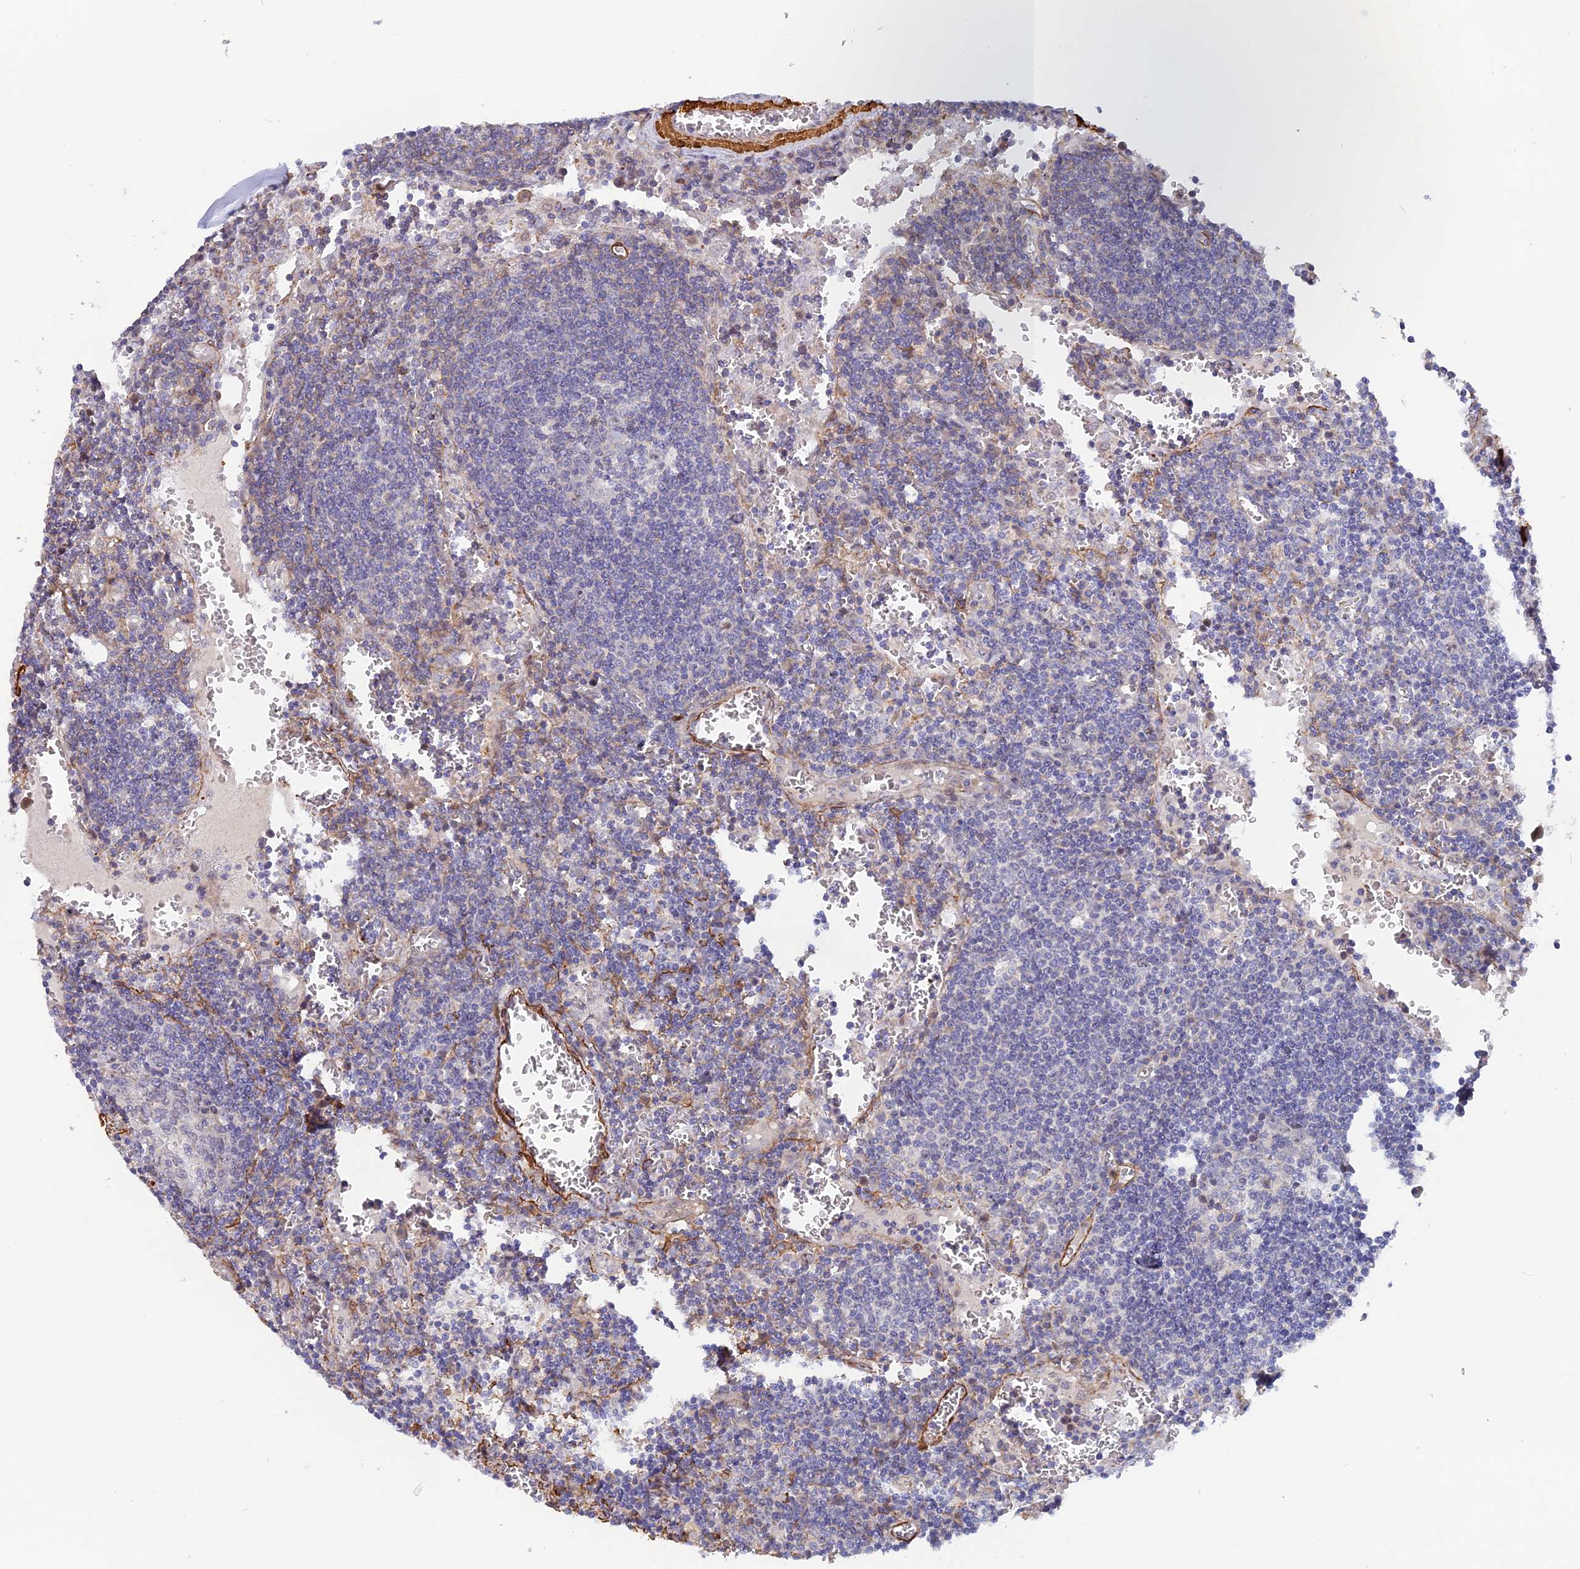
{"staining": {"intensity": "negative", "quantity": "none", "location": "none"}, "tissue": "lymph node", "cell_type": "Germinal center cells", "image_type": "normal", "snomed": [{"axis": "morphology", "description": "Normal tissue, NOS"}, {"axis": "topography", "description": "Lymph node"}], "caption": "This is a image of immunohistochemistry (IHC) staining of unremarkable lymph node, which shows no positivity in germinal center cells.", "gene": "CCDC154", "patient": {"sex": "female", "age": 73}}